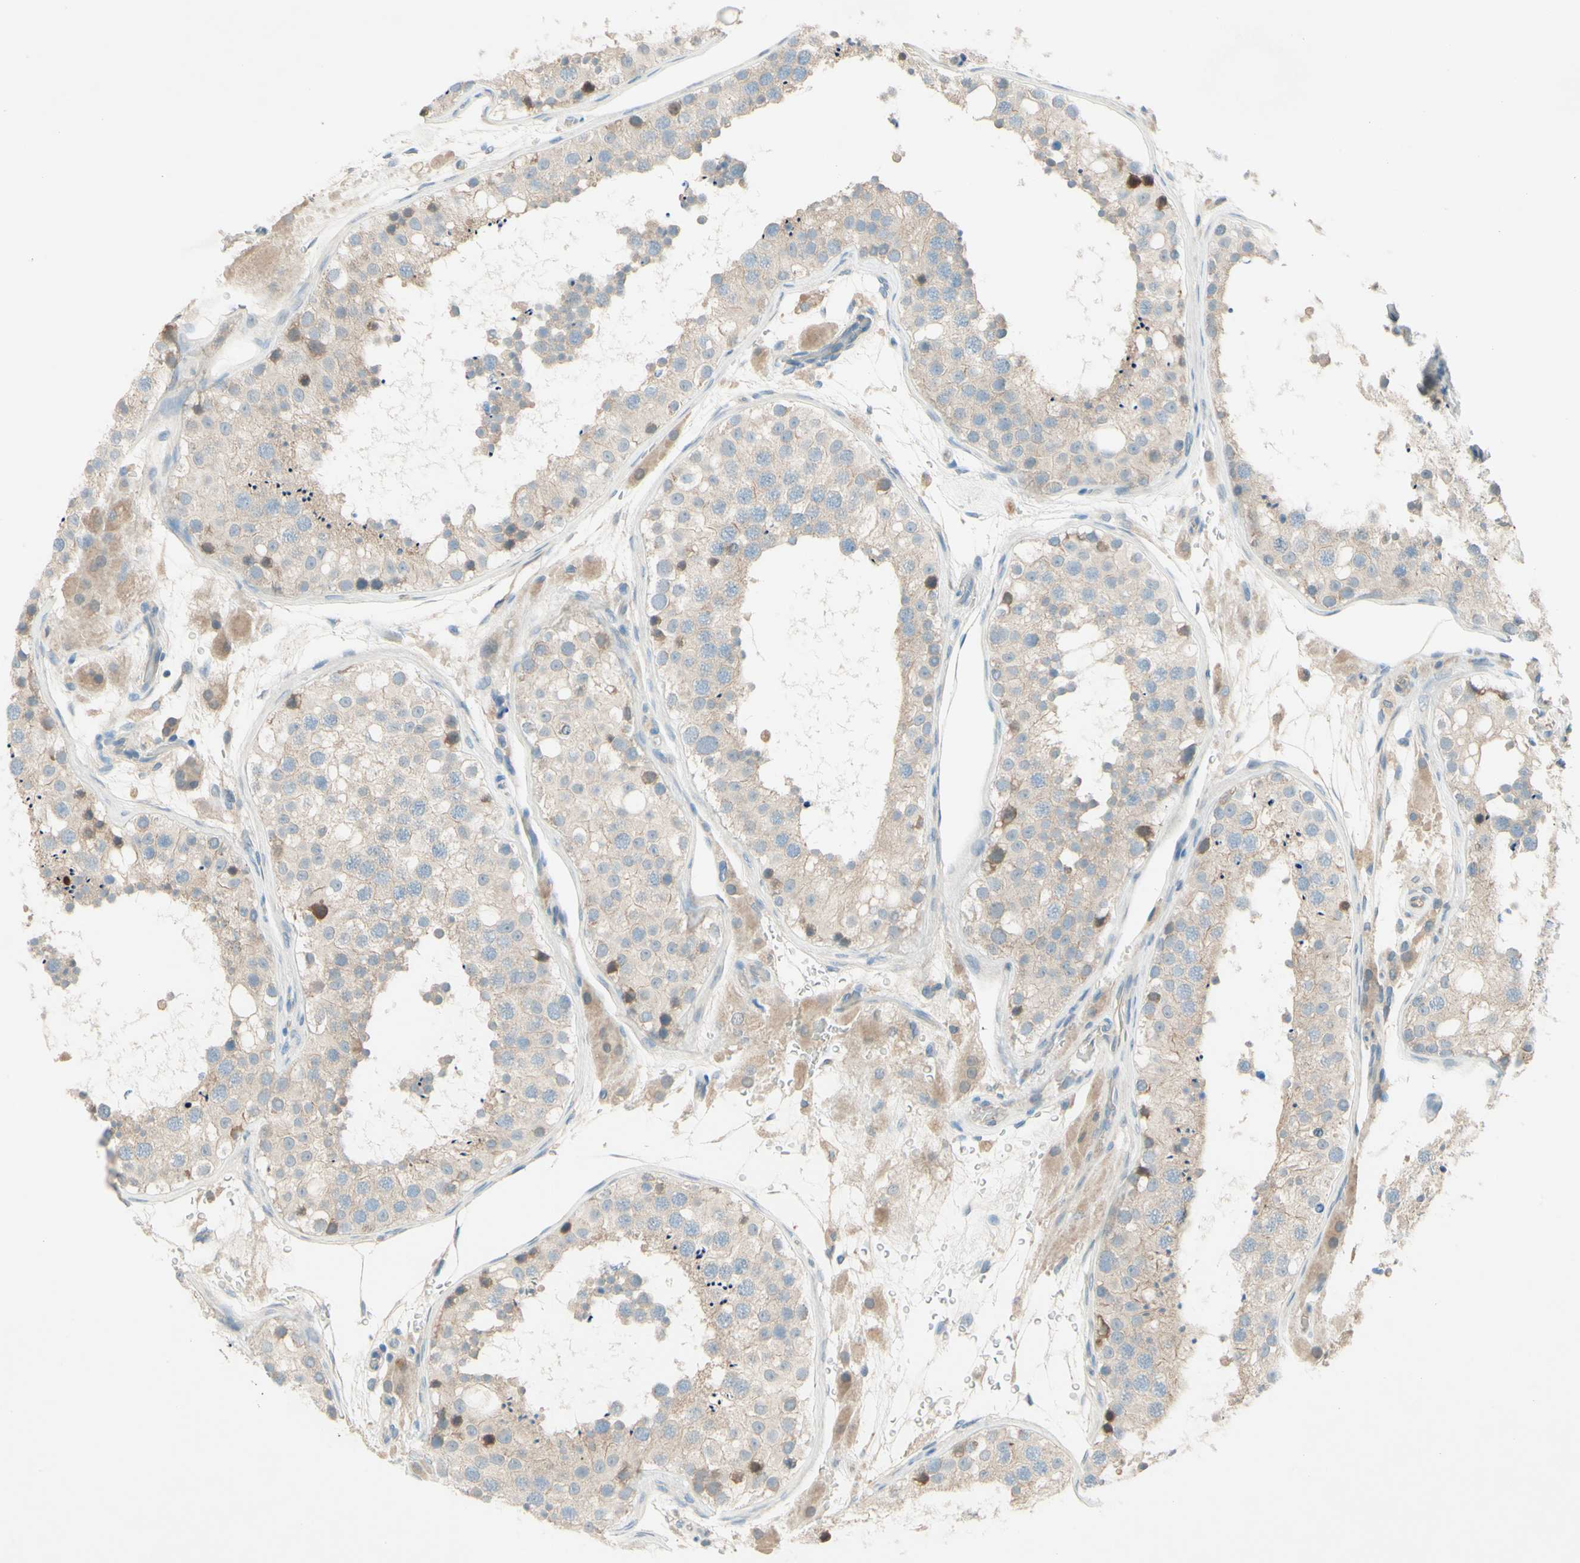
{"staining": {"intensity": "weak", "quantity": ">75%", "location": "cytoplasmic/membranous"}, "tissue": "testis", "cell_type": "Cells in seminiferous ducts", "image_type": "normal", "snomed": [{"axis": "morphology", "description": "Normal tissue, NOS"}, {"axis": "topography", "description": "Testis"}], "caption": "Weak cytoplasmic/membranous protein positivity is seen in about >75% of cells in seminiferous ducts in testis. The protein of interest is shown in brown color, while the nuclei are stained blue.", "gene": "IL2", "patient": {"sex": "male", "age": 26}}